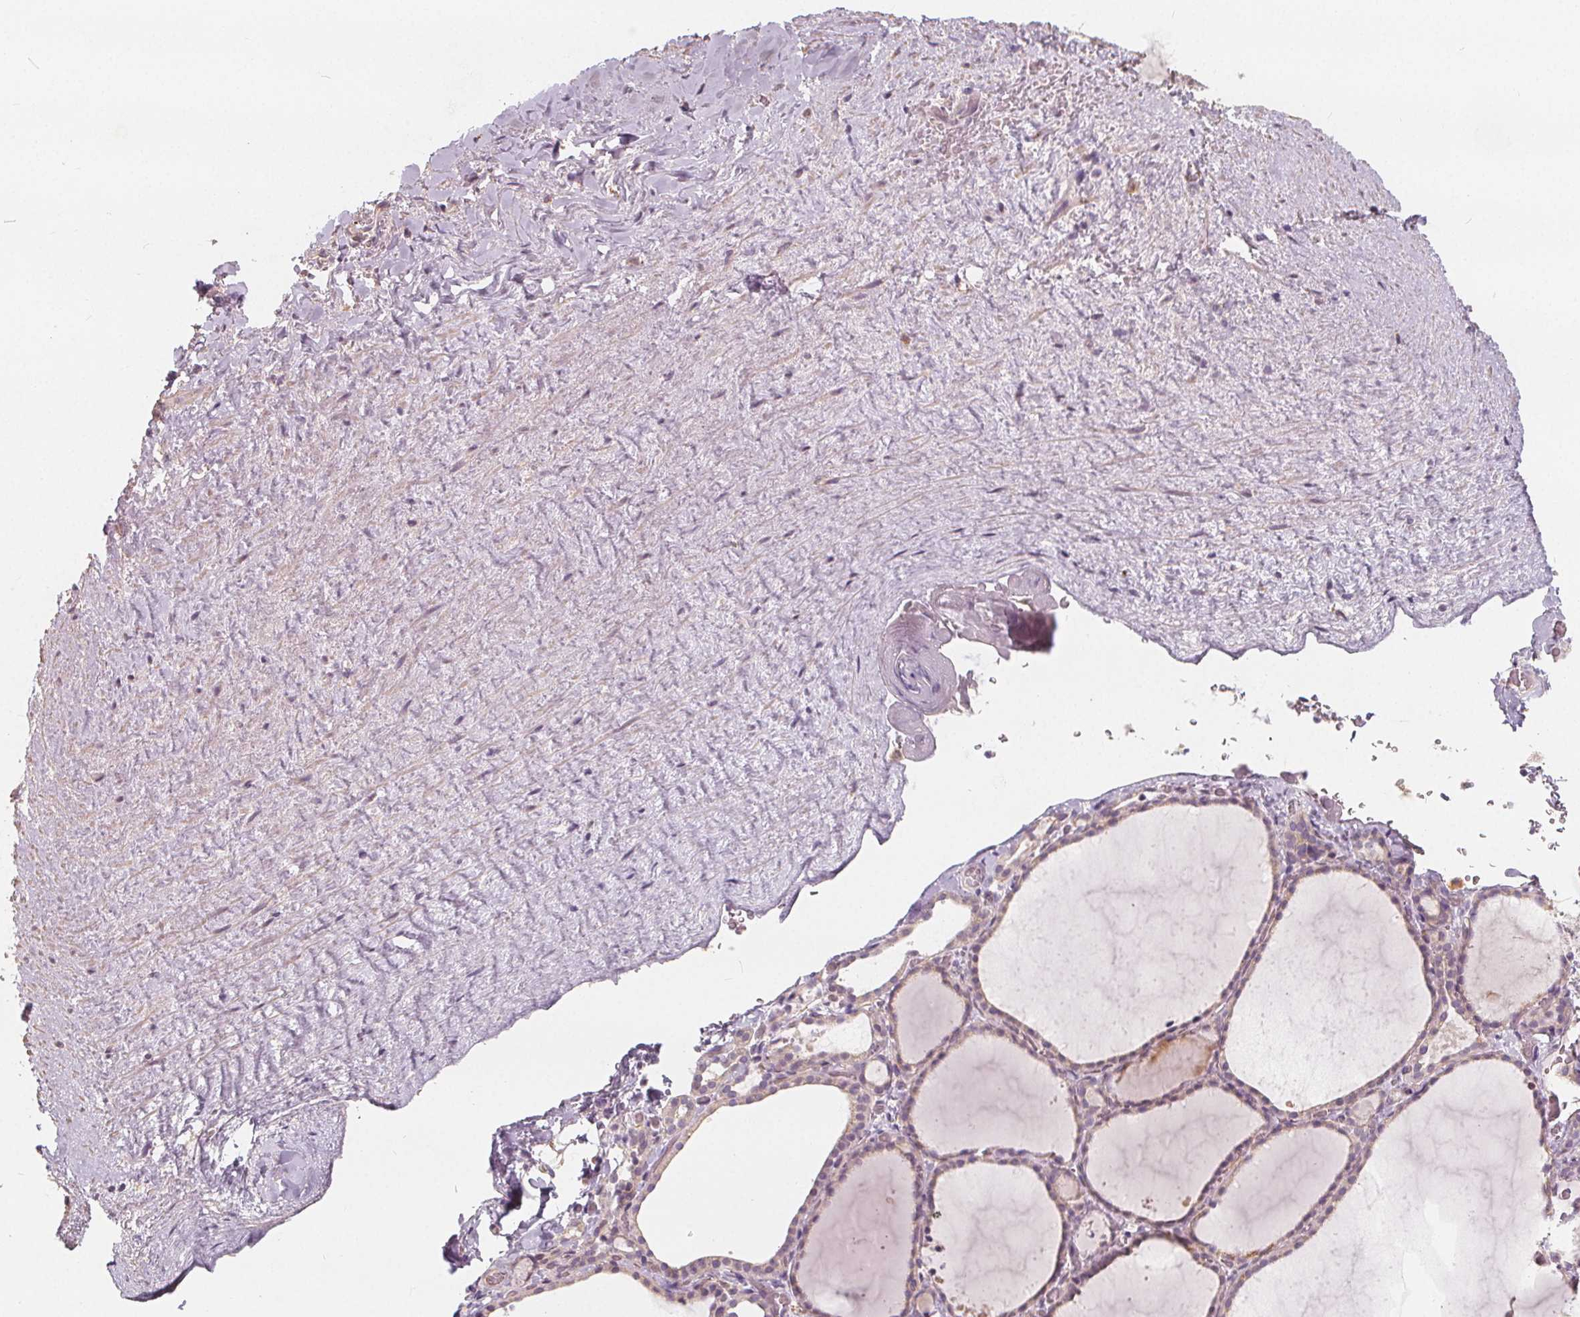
{"staining": {"intensity": "negative", "quantity": "none", "location": "none"}, "tissue": "thyroid gland", "cell_type": "Glandular cells", "image_type": "normal", "snomed": [{"axis": "morphology", "description": "Normal tissue, NOS"}, {"axis": "topography", "description": "Thyroid gland"}], "caption": "DAB (3,3'-diaminobenzidine) immunohistochemical staining of unremarkable human thyroid gland demonstrates no significant expression in glandular cells. (Stains: DAB (3,3'-diaminobenzidine) IHC with hematoxylin counter stain, Microscopy: brightfield microscopy at high magnification).", "gene": "DRC3", "patient": {"sex": "female", "age": 22}}